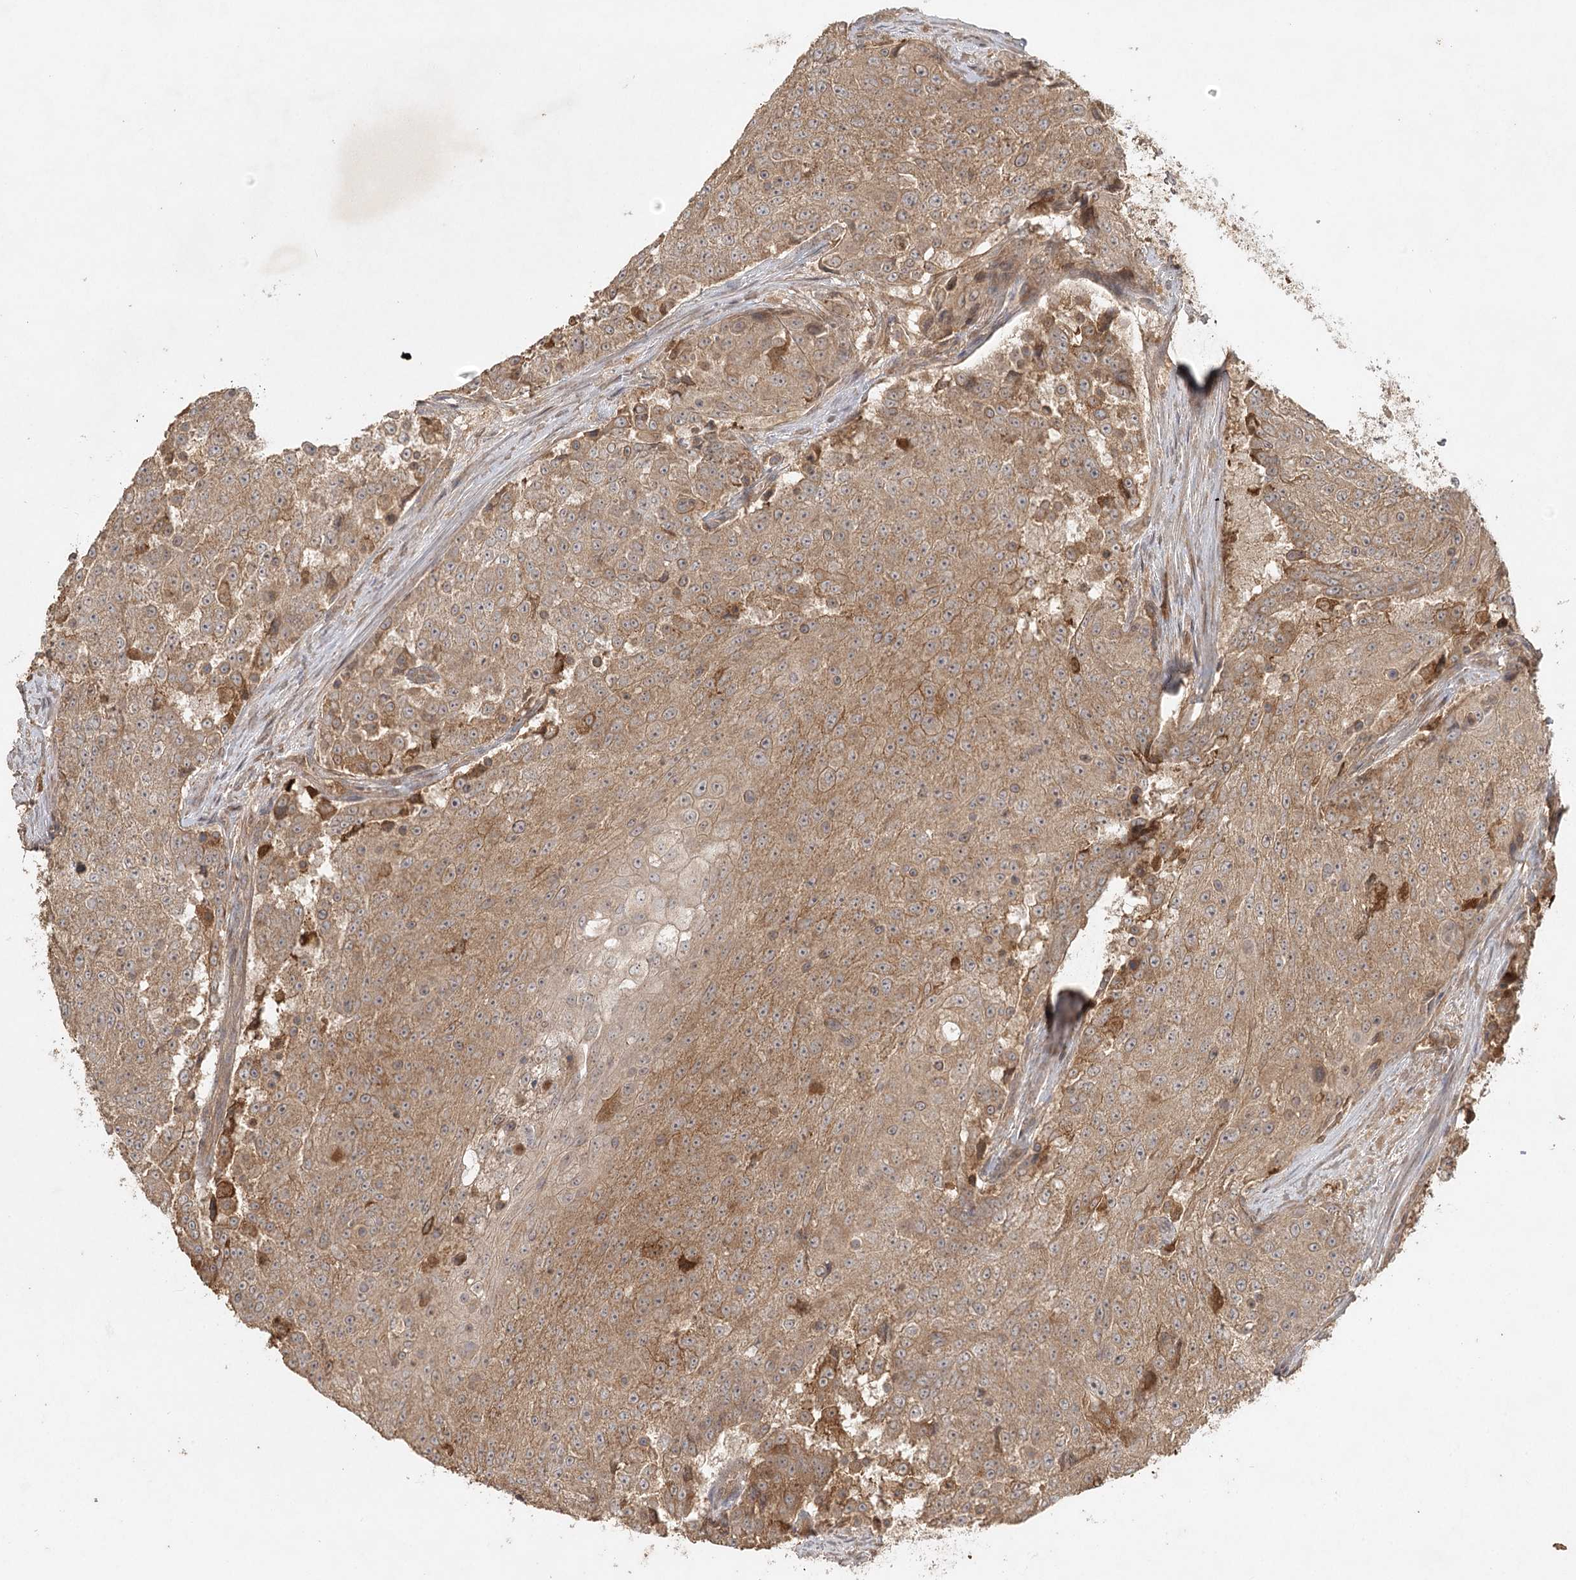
{"staining": {"intensity": "weak", "quantity": ">75%", "location": "cytoplasmic/membranous"}, "tissue": "urothelial cancer", "cell_type": "Tumor cells", "image_type": "cancer", "snomed": [{"axis": "morphology", "description": "Urothelial carcinoma, High grade"}, {"axis": "topography", "description": "Urinary bladder"}], "caption": "Immunohistochemistry (IHC) photomicrograph of human urothelial cancer stained for a protein (brown), which exhibits low levels of weak cytoplasmic/membranous positivity in approximately >75% of tumor cells.", "gene": "ARL13A", "patient": {"sex": "female", "age": 63}}